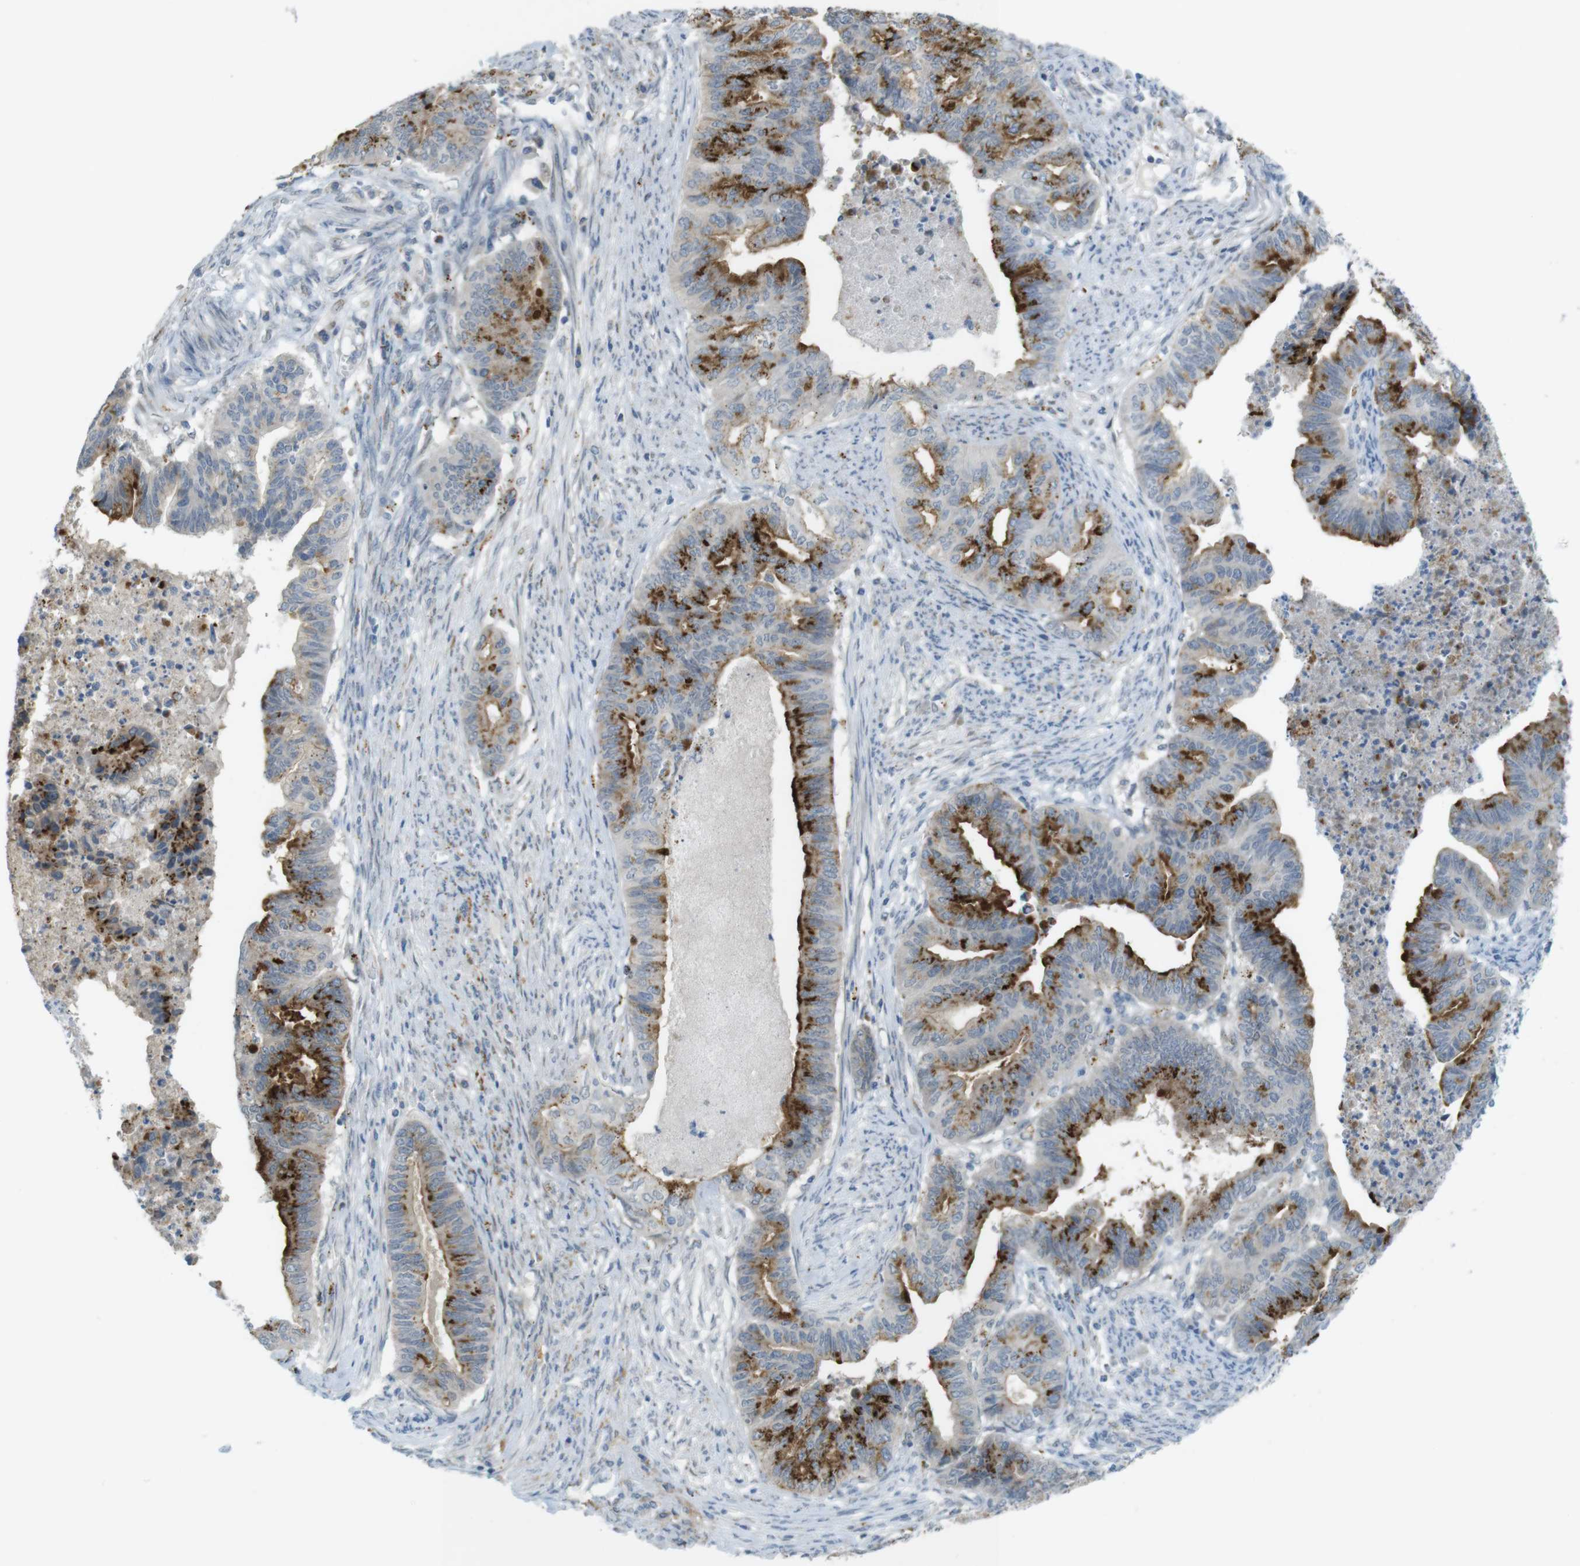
{"staining": {"intensity": "strong", "quantity": "25%-75%", "location": "cytoplasmic/membranous"}, "tissue": "endometrial cancer", "cell_type": "Tumor cells", "image_type": "cancer", "snomed": [{"axis": "morphology", "description": "Adenocarcinoma, NOS"}, {"axis": "topography", "description": "Endometrium"}], "caption": "The histopathology image displays a brown stain indicating the presence of a protein in the cytoplasmic/membranous of tumor cells in endometrial cancer (adenocarcinoma).", "gene": "UGT8", "patient": {"sex": "female", "age": 79}}